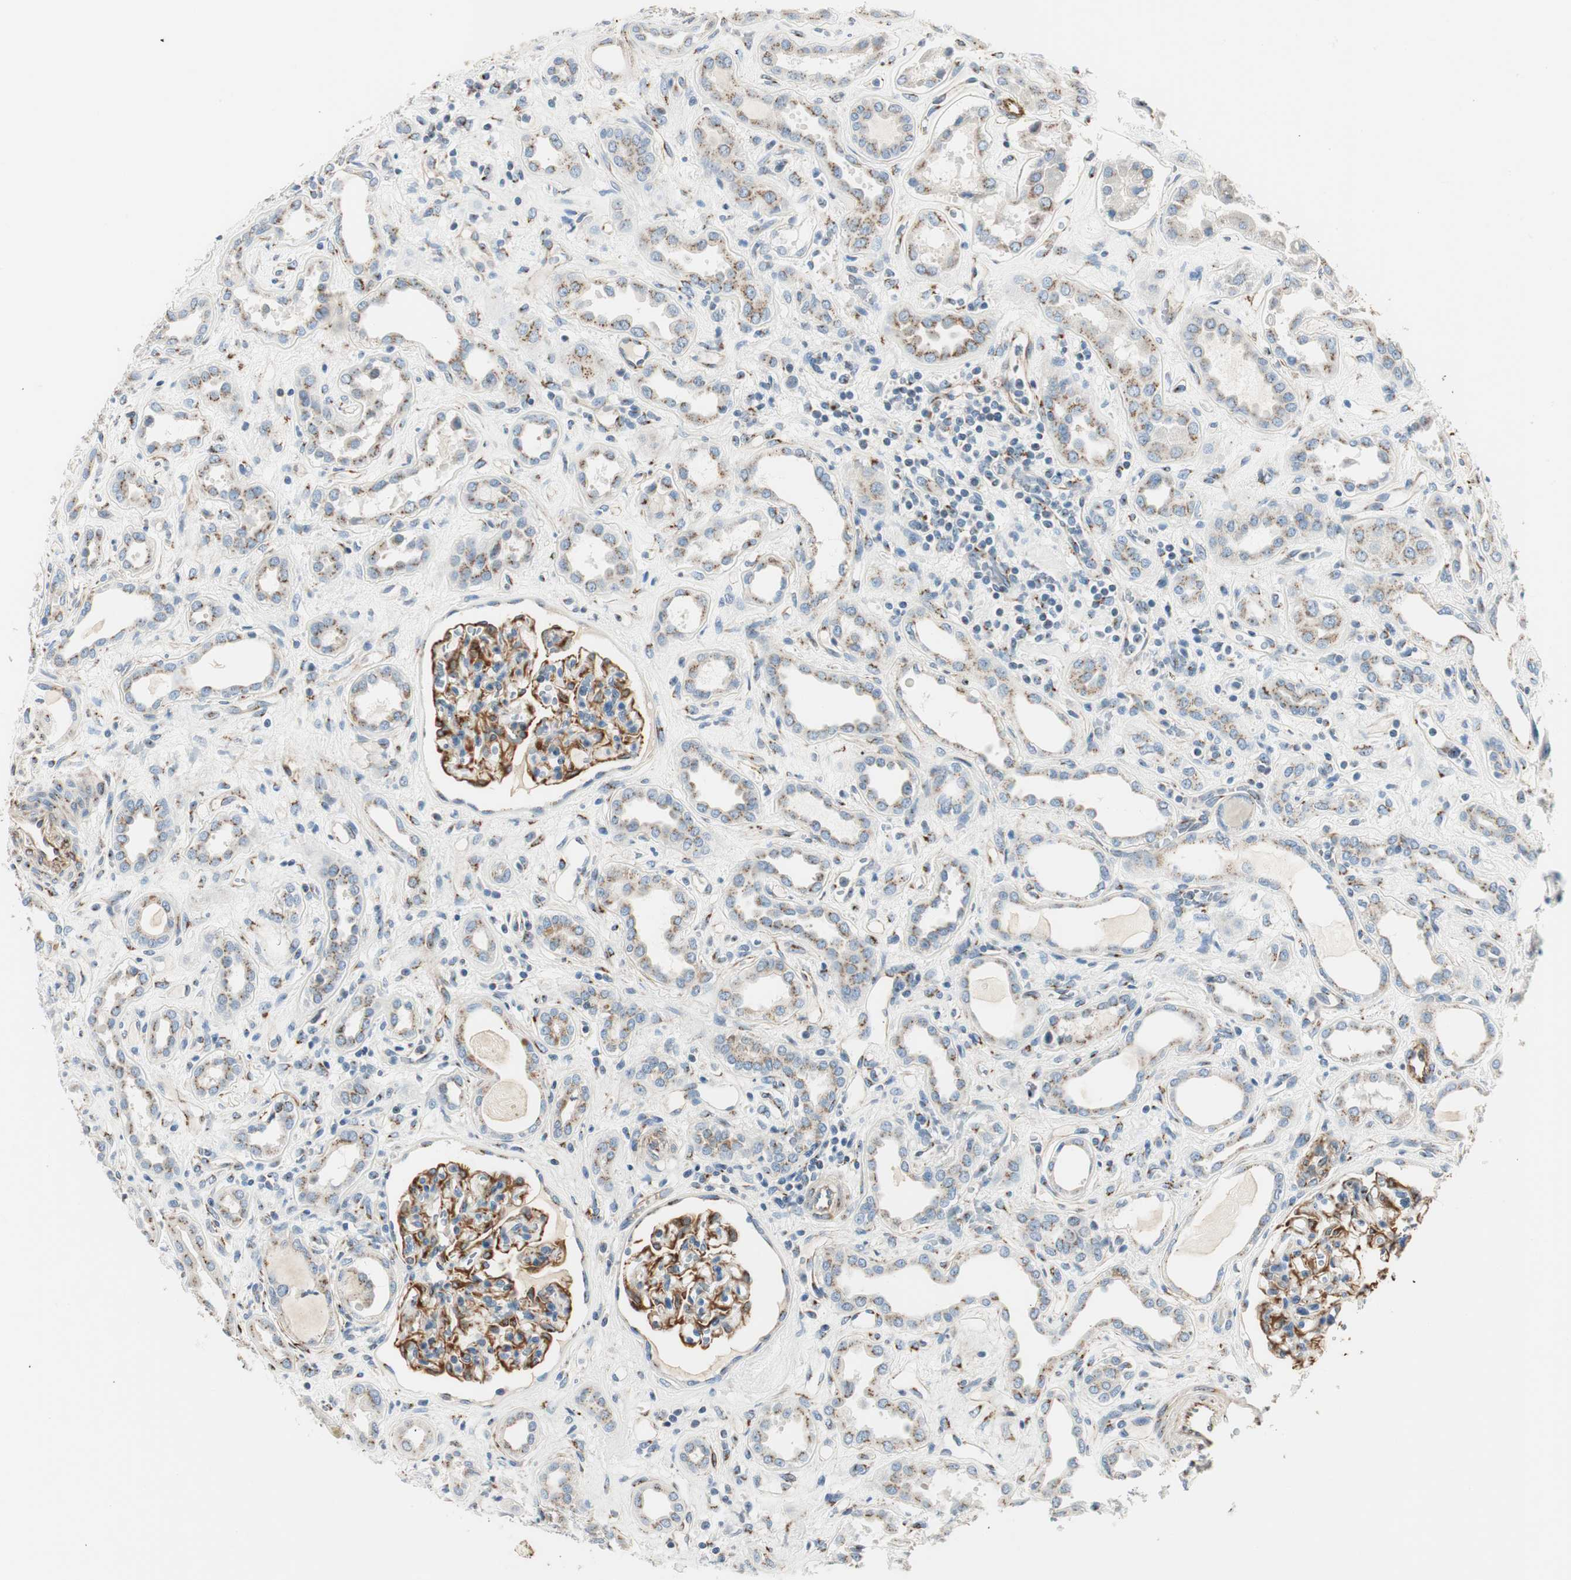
{"staining": {"intensity": "strong", "quantity": "25%-75%", "location": "cytoplasmic/membranous"}, "tissue": "kidney", "cell_type": "Cells in glomeruli", "image_type": "normal", "snomed": [{"axis": "morphology", "description": "Normal tissue, NOS"}, {"axis": "topography", "description": "Kidney"}], "caption": "Immunohistochemistry (DAB (3,3'-diaminobenzidine)) staining of unremarkable human kidney reveals strong cytoplasmic/membranous protein positivity in about 25%-75% of cells in glomeruli. The staining is performed using DAB brown chromogen to label protein expression. The nuclei are counter-stained blue using hematoxylin.", "gene": "TMF1", "patient": {"sex": "male", "age": 59}}